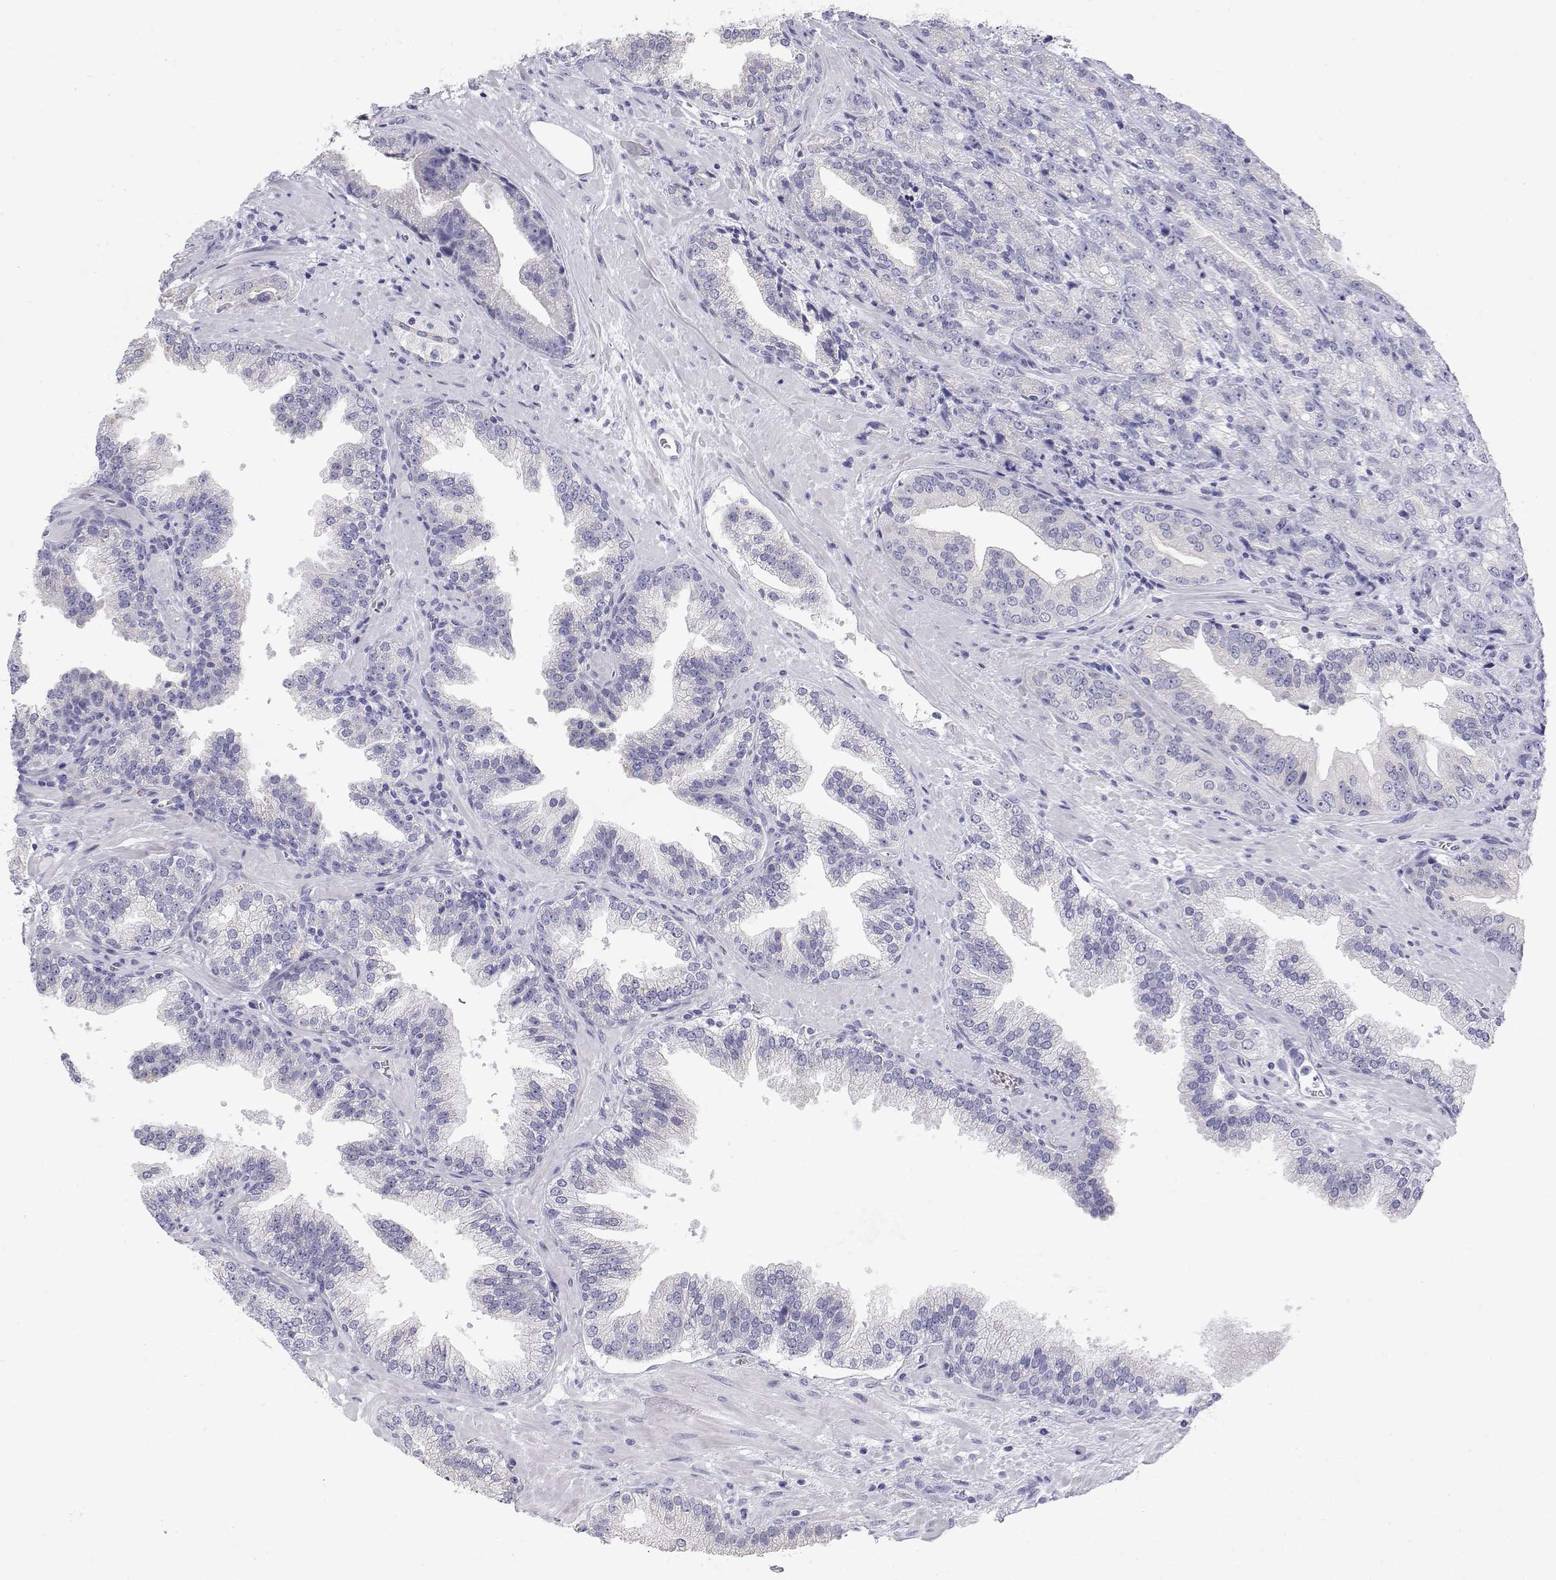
{"staining": {"intensity": "negative", "quantity": "none", "location": "none"}, "tissue": "prostate cancer", "cell_type": "Tumor cells", "image_type": "cancer", "snomed": [{"axis": "morphology", "description": "Adenocarcinoma, NOS"}, {"axis": "topography", "description": "Prostate"}], "caption": "This micrograph is of adenocarcinoma (prostate) stained with immunohistochemistry (IHC) to label a protein in brown with the nuclei are counter-stained blue. There is no positivity in tumor cells.", "gene": "MISP", "patient": {"sex": "male", "age": 63}}